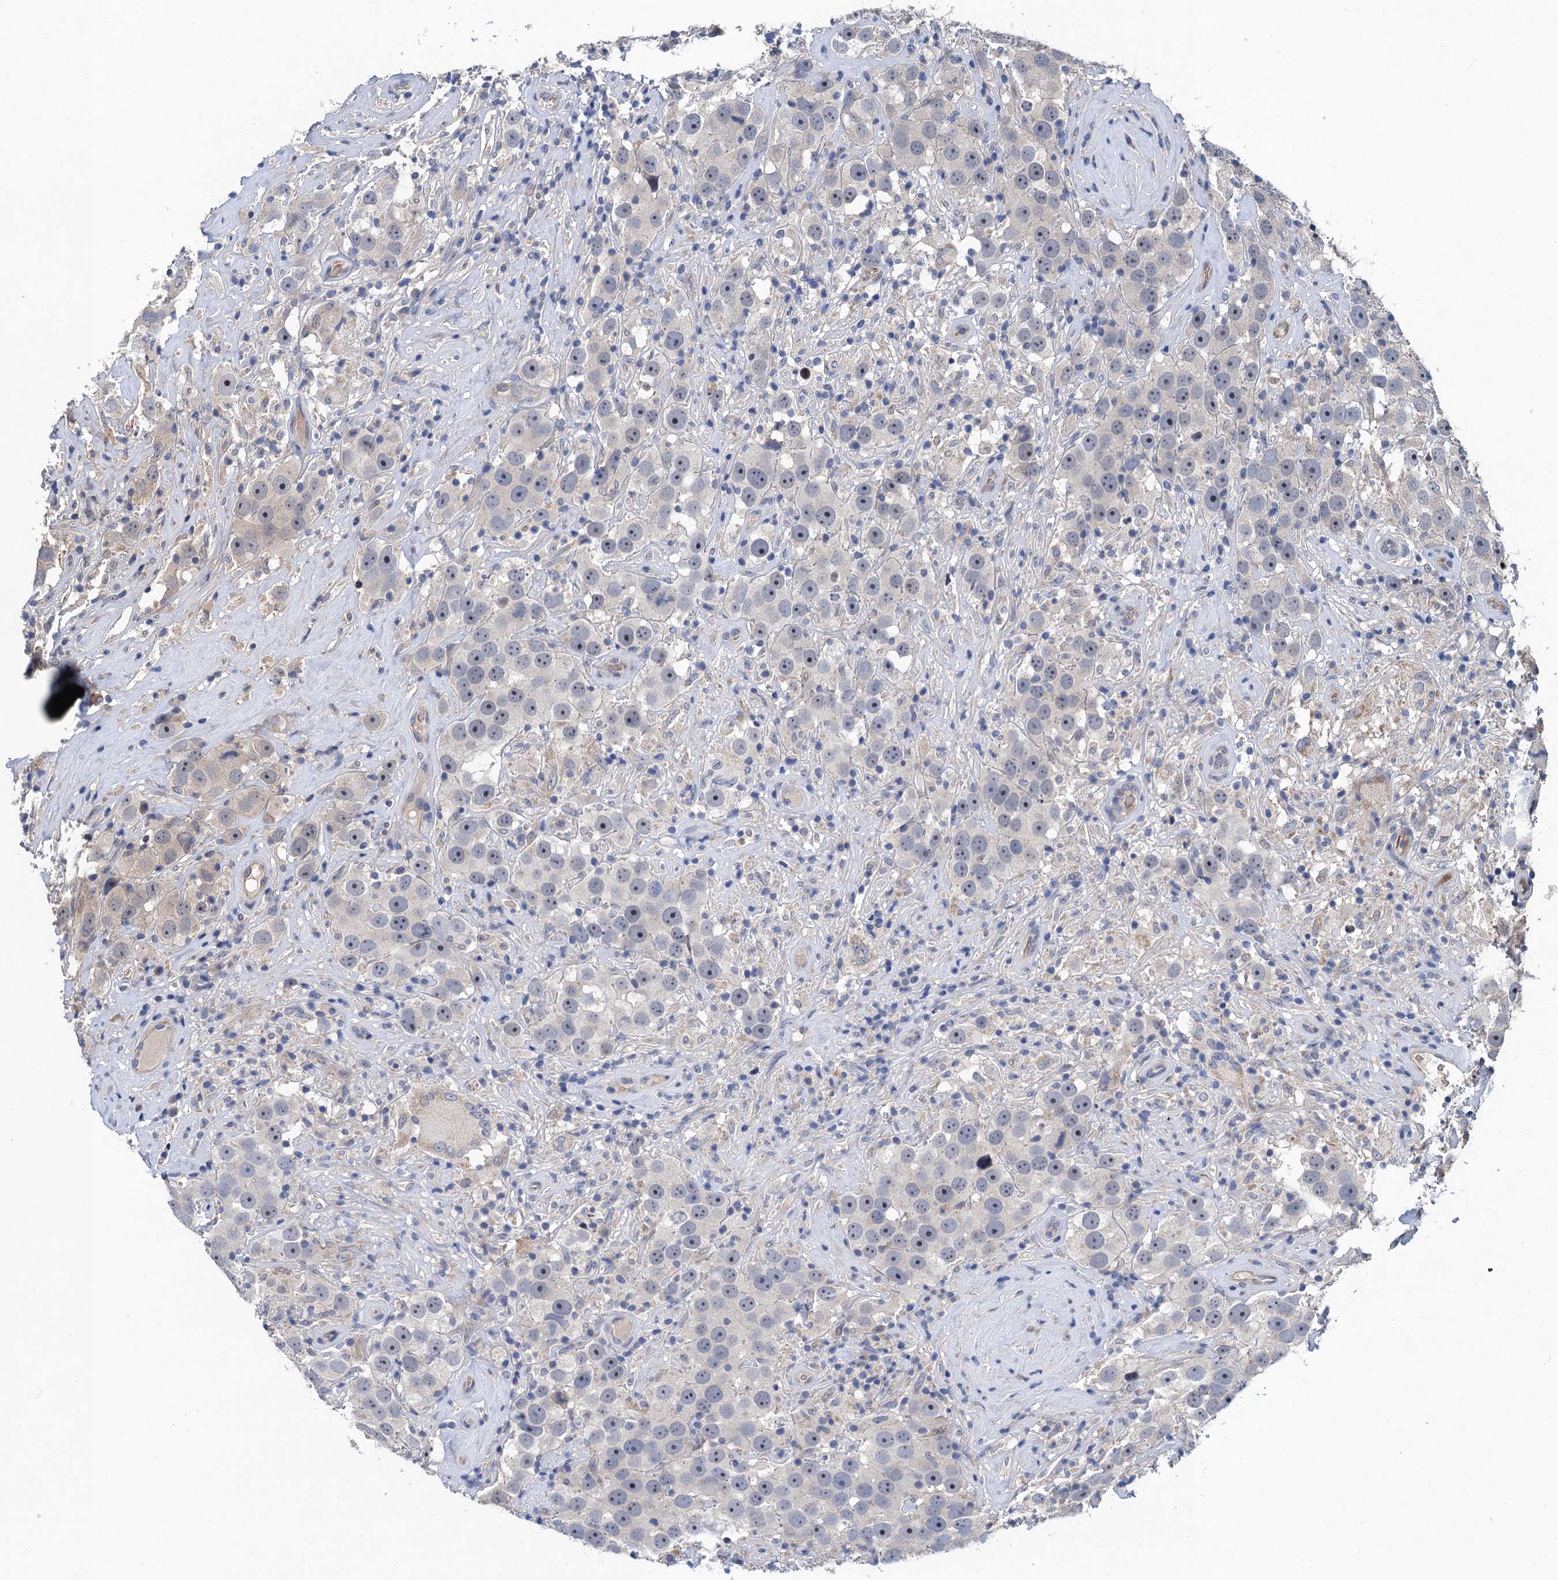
{"staining": {"intensity": "negative", "quantity": "none", "location": "none"}, "tissue": "testis cancer", "cell_type": "Tumor cells", "image_type": "cancer", "snomed": [{"axis": "morphology", "description": "Seminoma, NOS"}, {"axis": "topography", "description": "Testis"}], "caption": "This micrograph is of testis seminoma stained with IHC to label a protein in brown with the nuclei are counter-stained blue. There is no expression in tumor cells.", "gene": "TRAF7", "patient": {"sex": "male", "age": 49}}